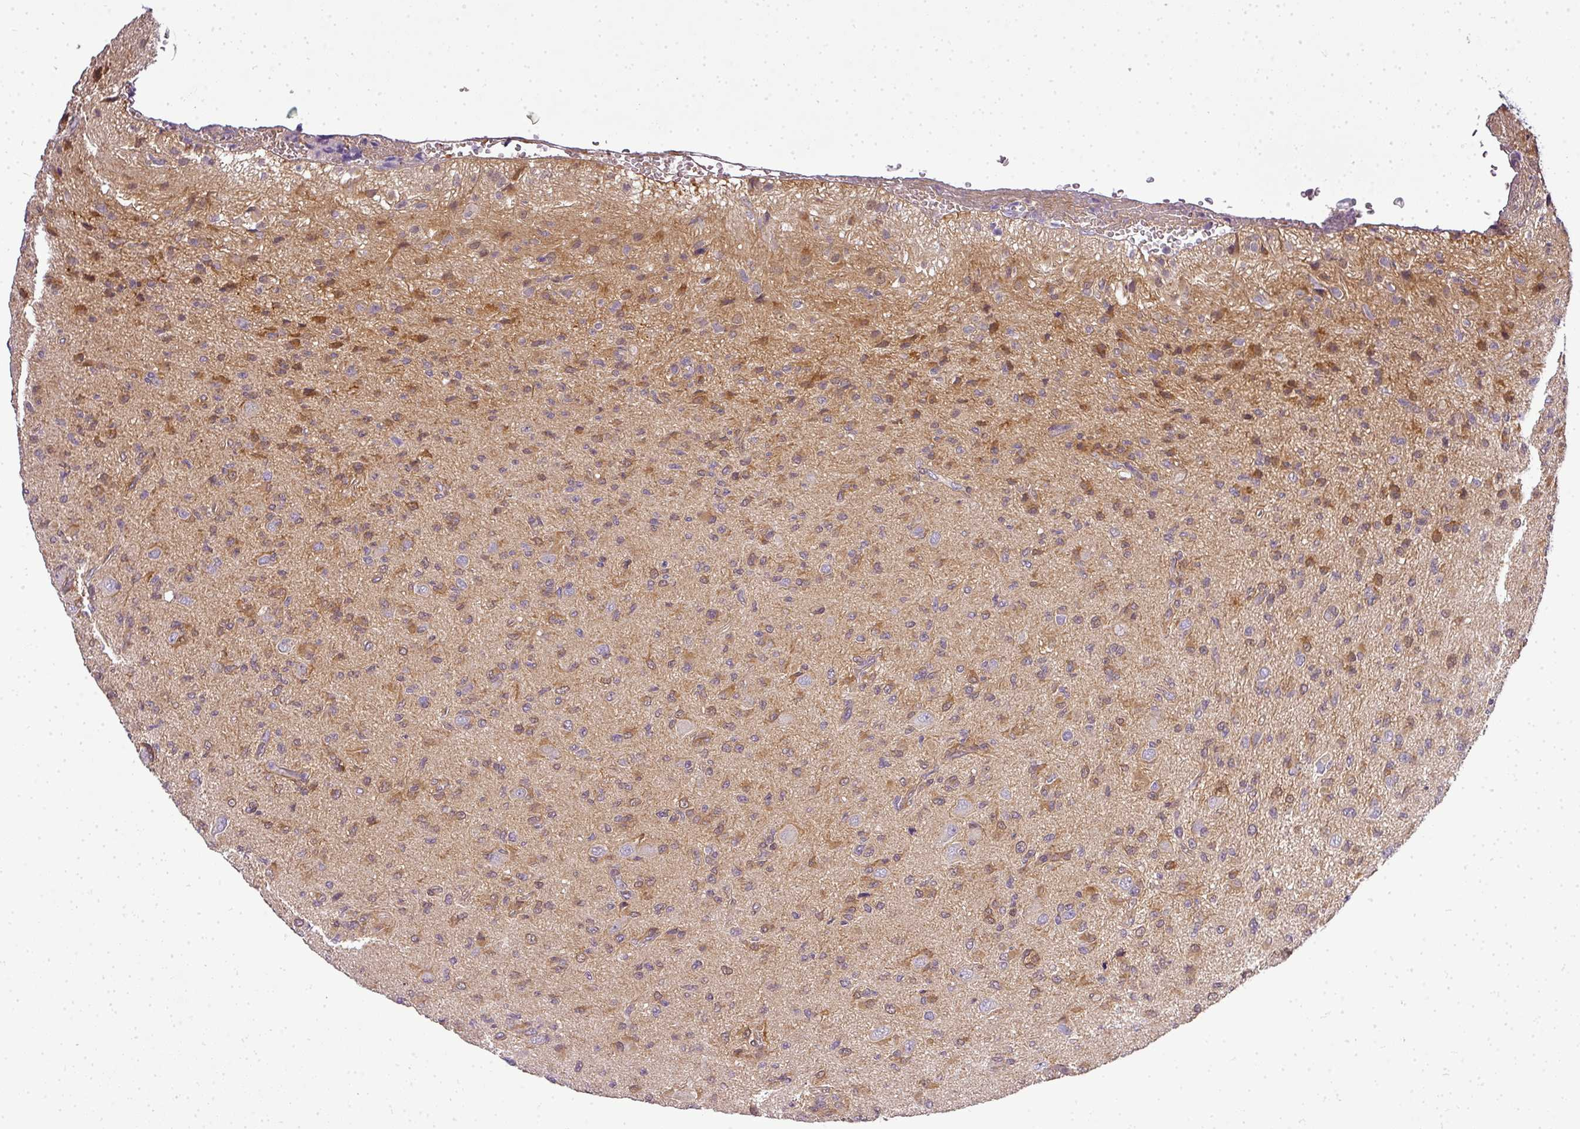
{"staining": {"intensity": "moderate", "quantity": "<25%", "location": "cytoplasmic/membranous"}, "tissue": "glioma", "cell_type": "Tumor cells", "image_type": "cancer", "snomed": [{"axis": "morphology", "description": "Glioma, malignant, High grade"}, {"axis": "topography", "description": "Brain"}], "caption": "A low amount of moderate cytoplasmic/membranous expression is appreciated in about <25% of tumor cells in glioma tissue. The protein is stained brown, and the nuclei are stained in blue (DAB (3,3'-diaminobenzidine) IHC with brightfield microscopy, high magnification).", "gene": "ADH5", "patient": {"sex": "male", "age": 36}}